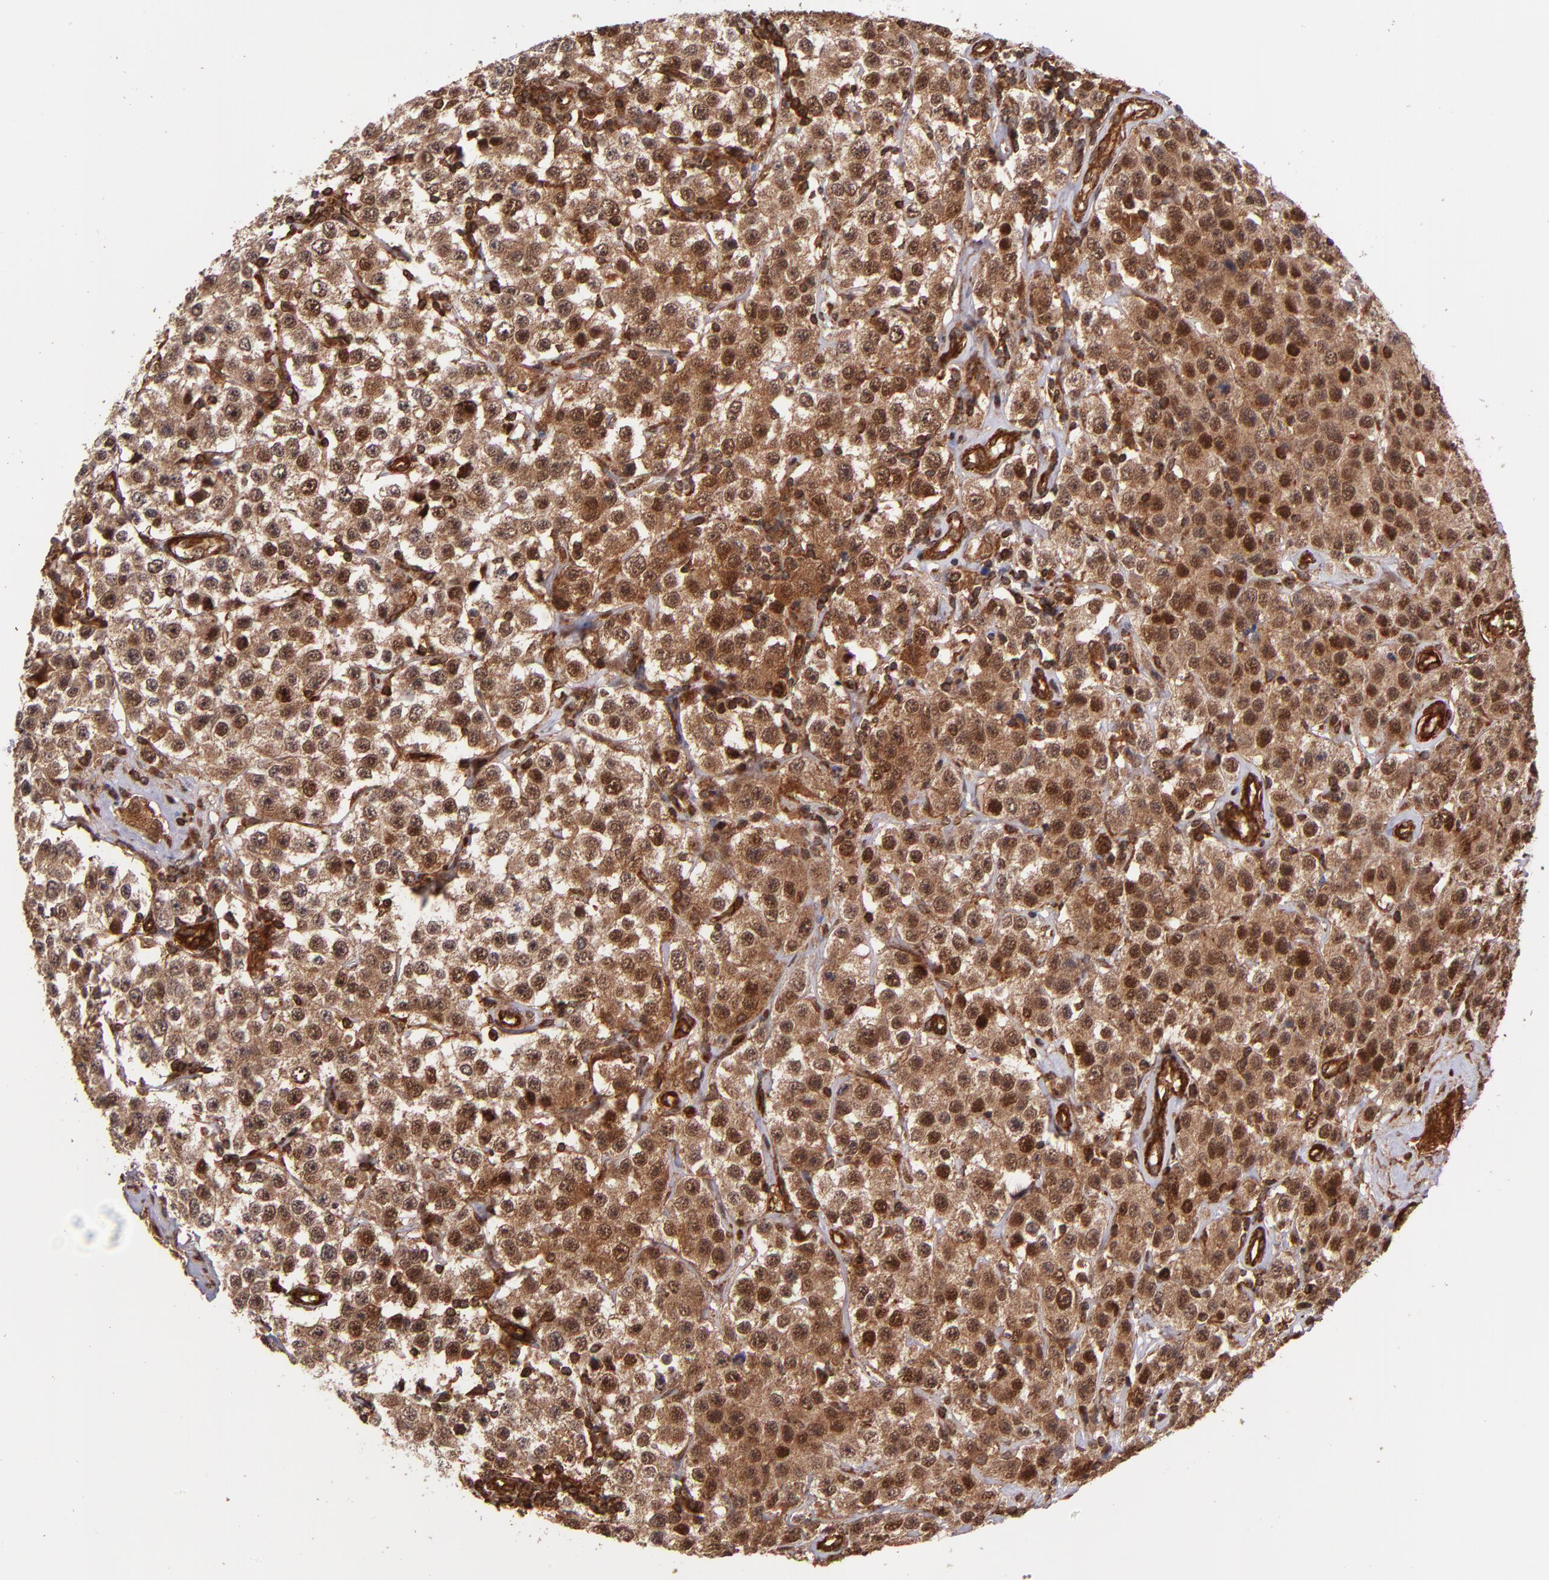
{"staining": {"intensity": "strong", "quantity": ">75%", "location": "cytoplasmic/membranous,nuclear"}, "tissue": "testis cancer", "cell_type": "Tumor cells", "image_type": "cancer", "snomed": [{"axis": "morphology", "description": "Seminoma, NOS"}, {"axis": "topography", "description": "Testis"}], "caption": "Approximately >75% of tumor cells in seminoma (testis) exhibit strong cytoplasmic/membranous and nuclear protein expression as visualized by brown immunohistochemical staining.", "gene": "STX8", "patient": {"sex": "male", "age": 52}}